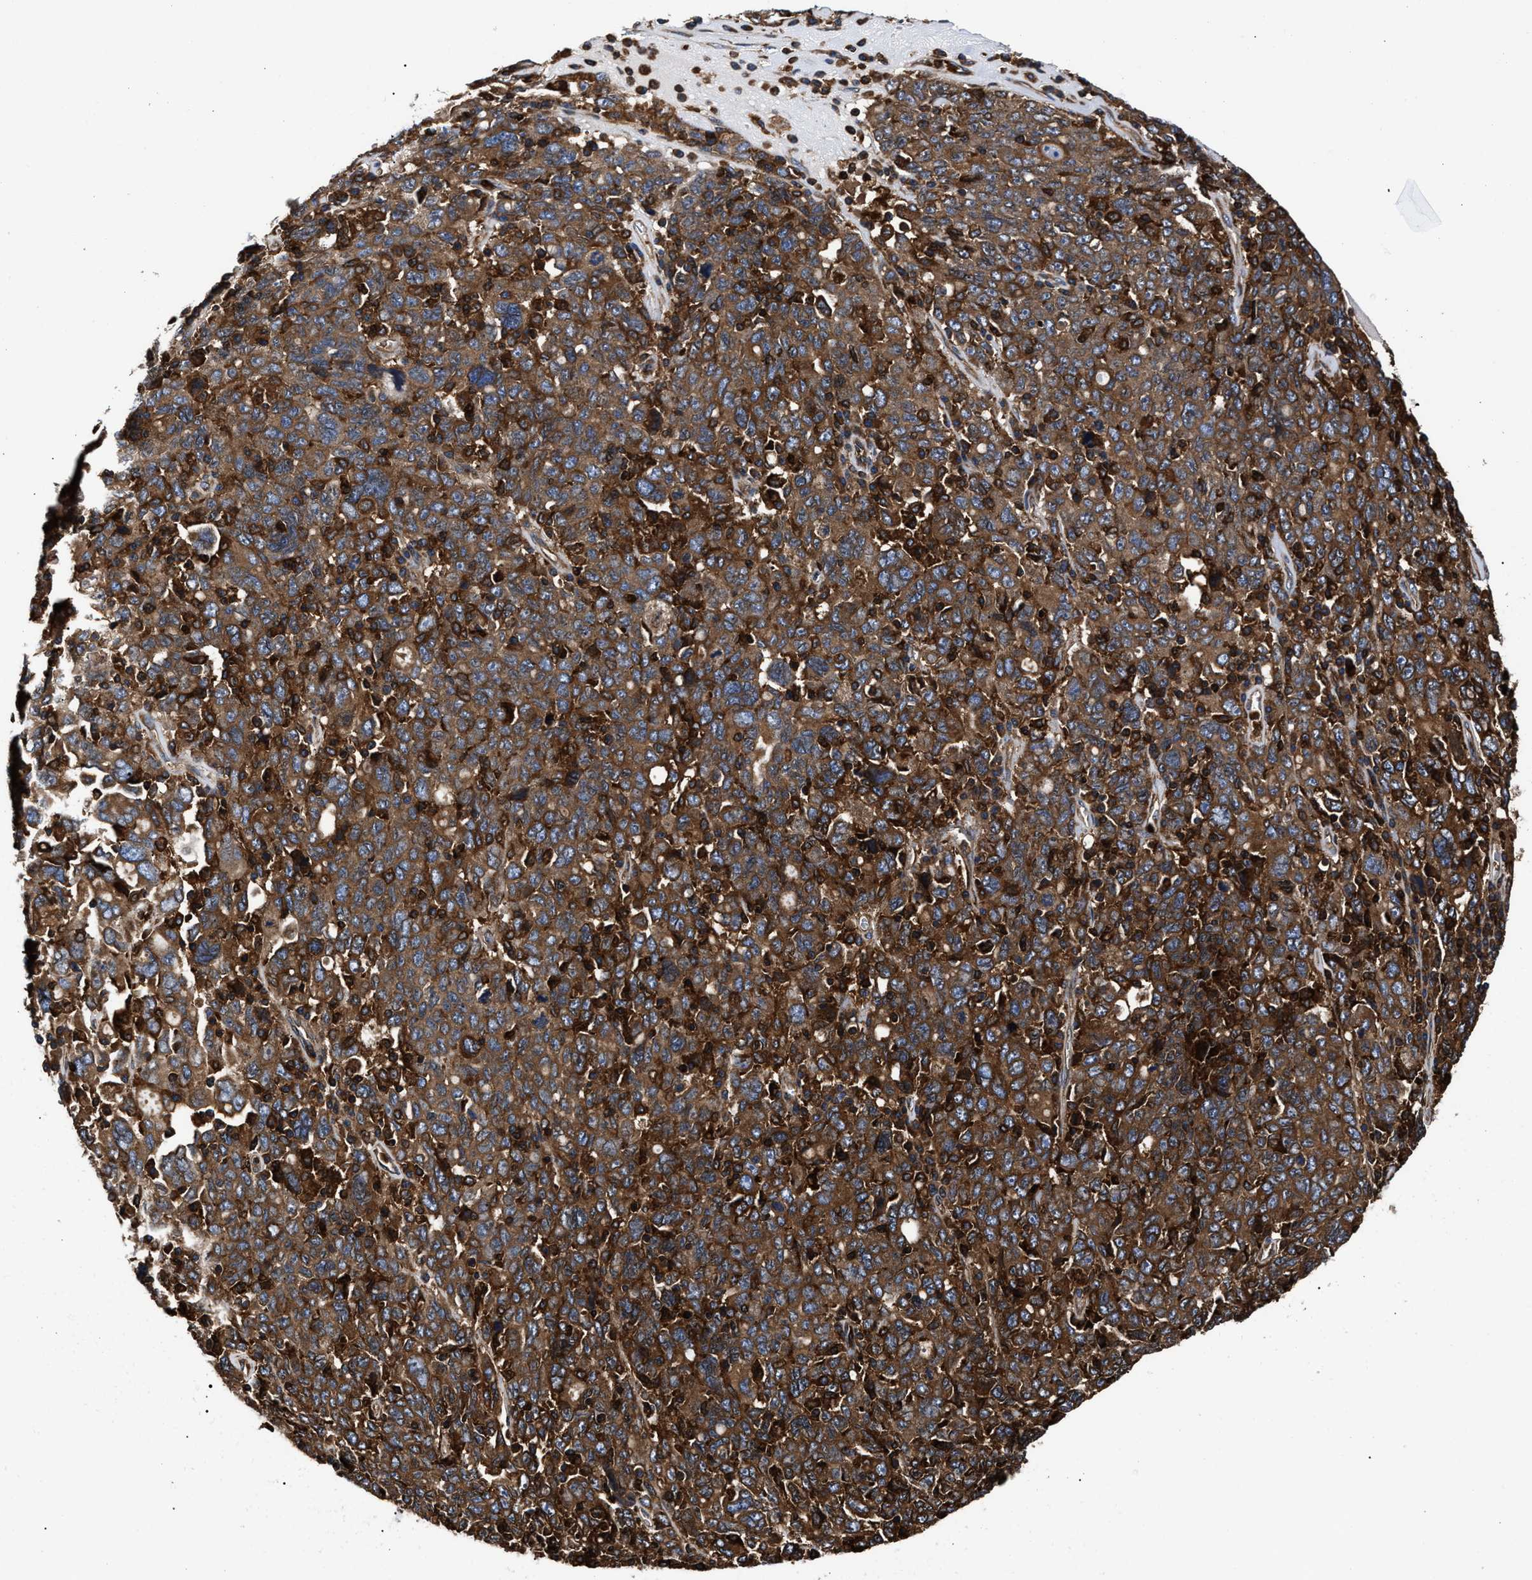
{"staining": {"intensity": "strong", "quantity": ">75%", "location": "cytoplasmic/membranous"}, "tissue": "ovarian cancer", "cell_type": "Tumor cells", "image_type": "cancer", "snomed": [{"axis": "morphology", "description": "Carcinoma, endometroid"}, {"axis": "topography", "description": "Ovary"}], "caption": "IHC image of ovarian cancer (endometroid carcinoma) stained for a protein (brown), which reveals high levels of strong cytoplasmic/membranous expression in about >75% of tumor cells.", "gene": "KYAT1", "patient": {"sex": "female", "age": 62}}